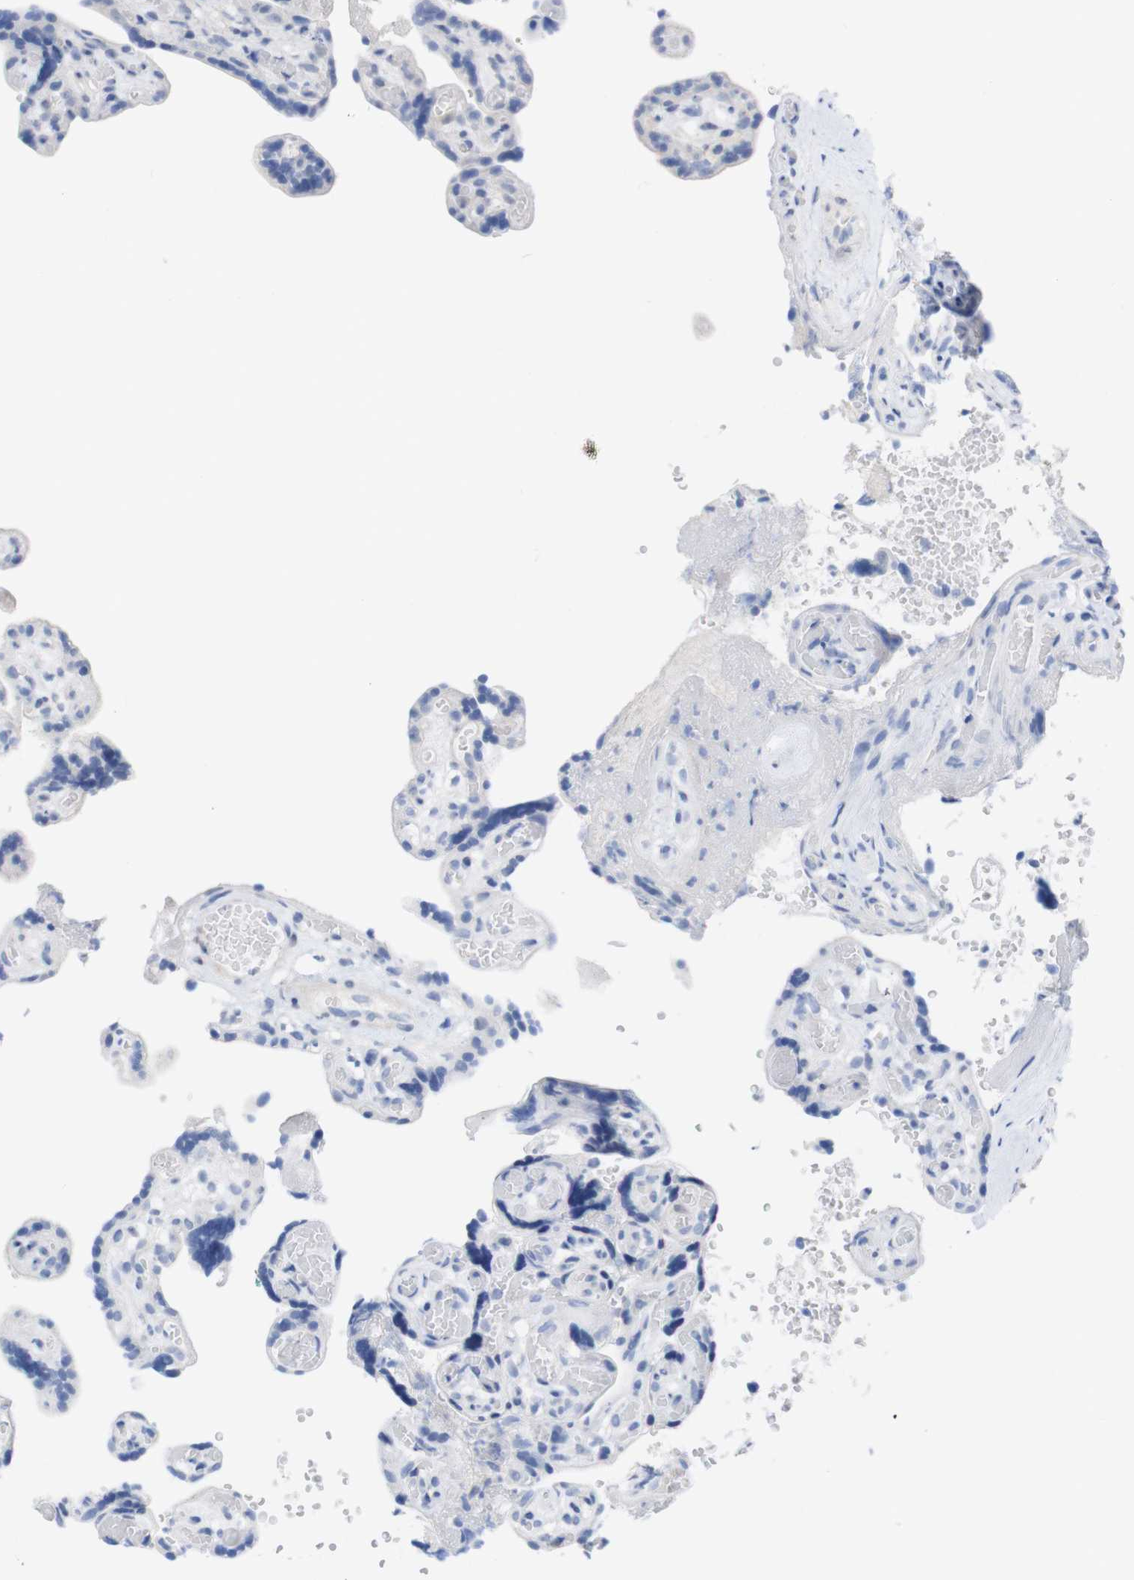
{"staining": {"intensity": "negative", "quantity": "none", "location": "none"}, "tissue": "placenta", "cell_type": "Trophoblastic cells", "image_type": "normal", "snomed": [{"axis": "morphology", "description": "Normal tissue, NOS"}, {"axis": "topography", "description": "Placenta"}], "caption": "IHC micrograph of unremarkable placenta stained for a protein (brown), which reveals no staining in trophoblastic cells.", "gene": "PNMA1", "patient": {"sex": "female", "age": 30}}